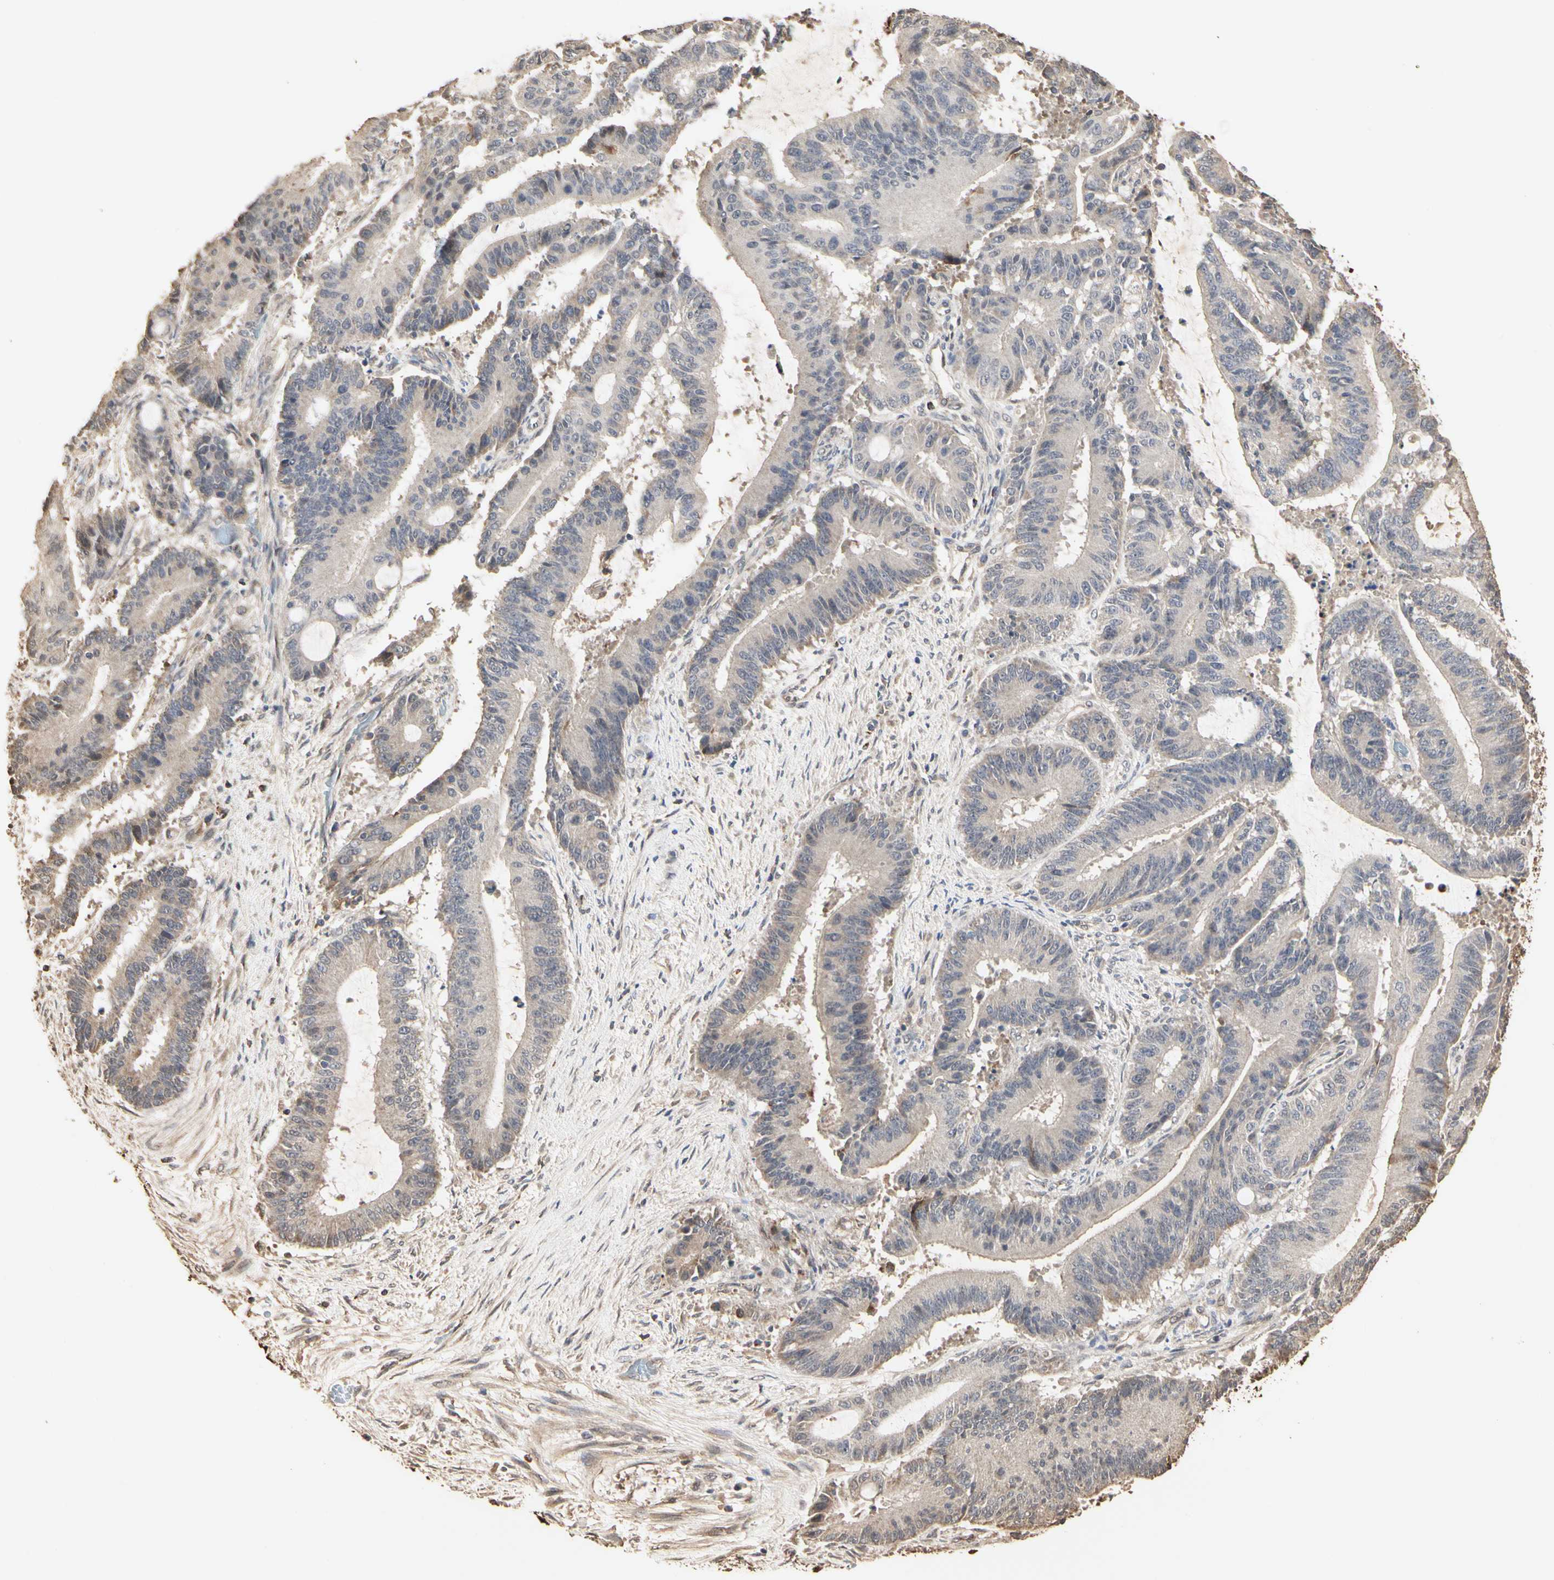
{"staining": {"intensity": "weak", "quantity": "25%-75%", "location": "cytoplasmic/membranous"}, "tissue": "liver cancer", "cell_type": "Tumor cells", "image_type": "cancer", "snomed": [{"axis": "morphology", "description": "Cholangiocarcinoma"}, {"axis": "topography", "description": "Liver"}], "caption": "Liver cholangiocarcinoma stained with a brown dye displays weak cytoplasmic/membranous positive staining in about 25%-75% of tumor cells.", "gene": "TAOK1", "patient": {"sex": "female", "age": 73}}